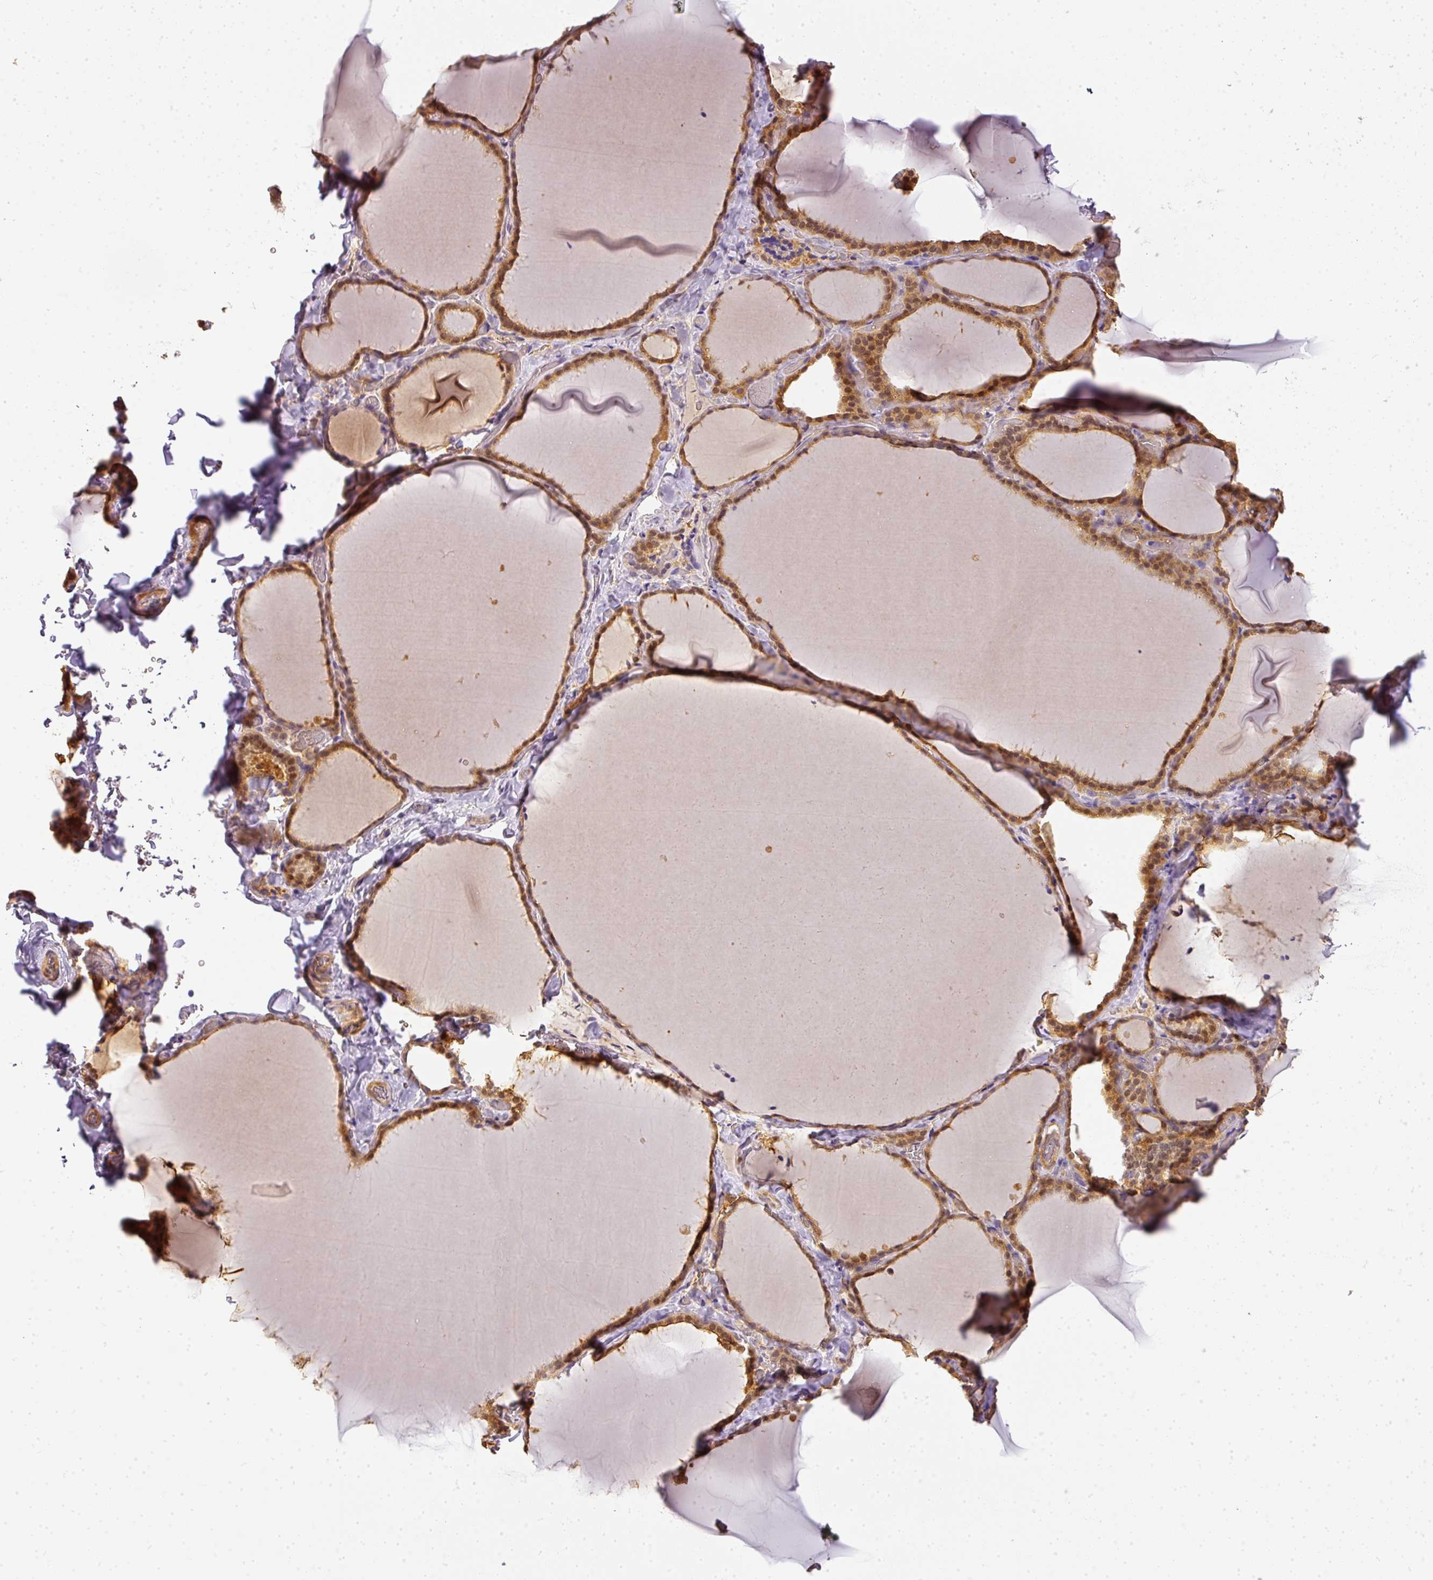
{"staining": {"intensity": "moderate", "quantity": ">75%", "location": "cytoplasmic/membranous,nuclear"}, "tissue": "thyroid gland", "cell_type": "Glandular cells", "image_type": "normal", "snomed": [{"axis": "morphology", "description": "Normal tissue, NOS"}, {"axis": "topography", "description": "Thyroid gland"}], "caption": "The immunohistochemical stain shows moderate cytoplasmic/membranous,nuclear staining in glandular cells of normal thyroid gland. (DAB (3,3'-diaminobenzidine) IHC, brown staining for protein, blue staining for nuclei).", "gene": "ADH5", "patient": {"sex": "female", "age": 22}}